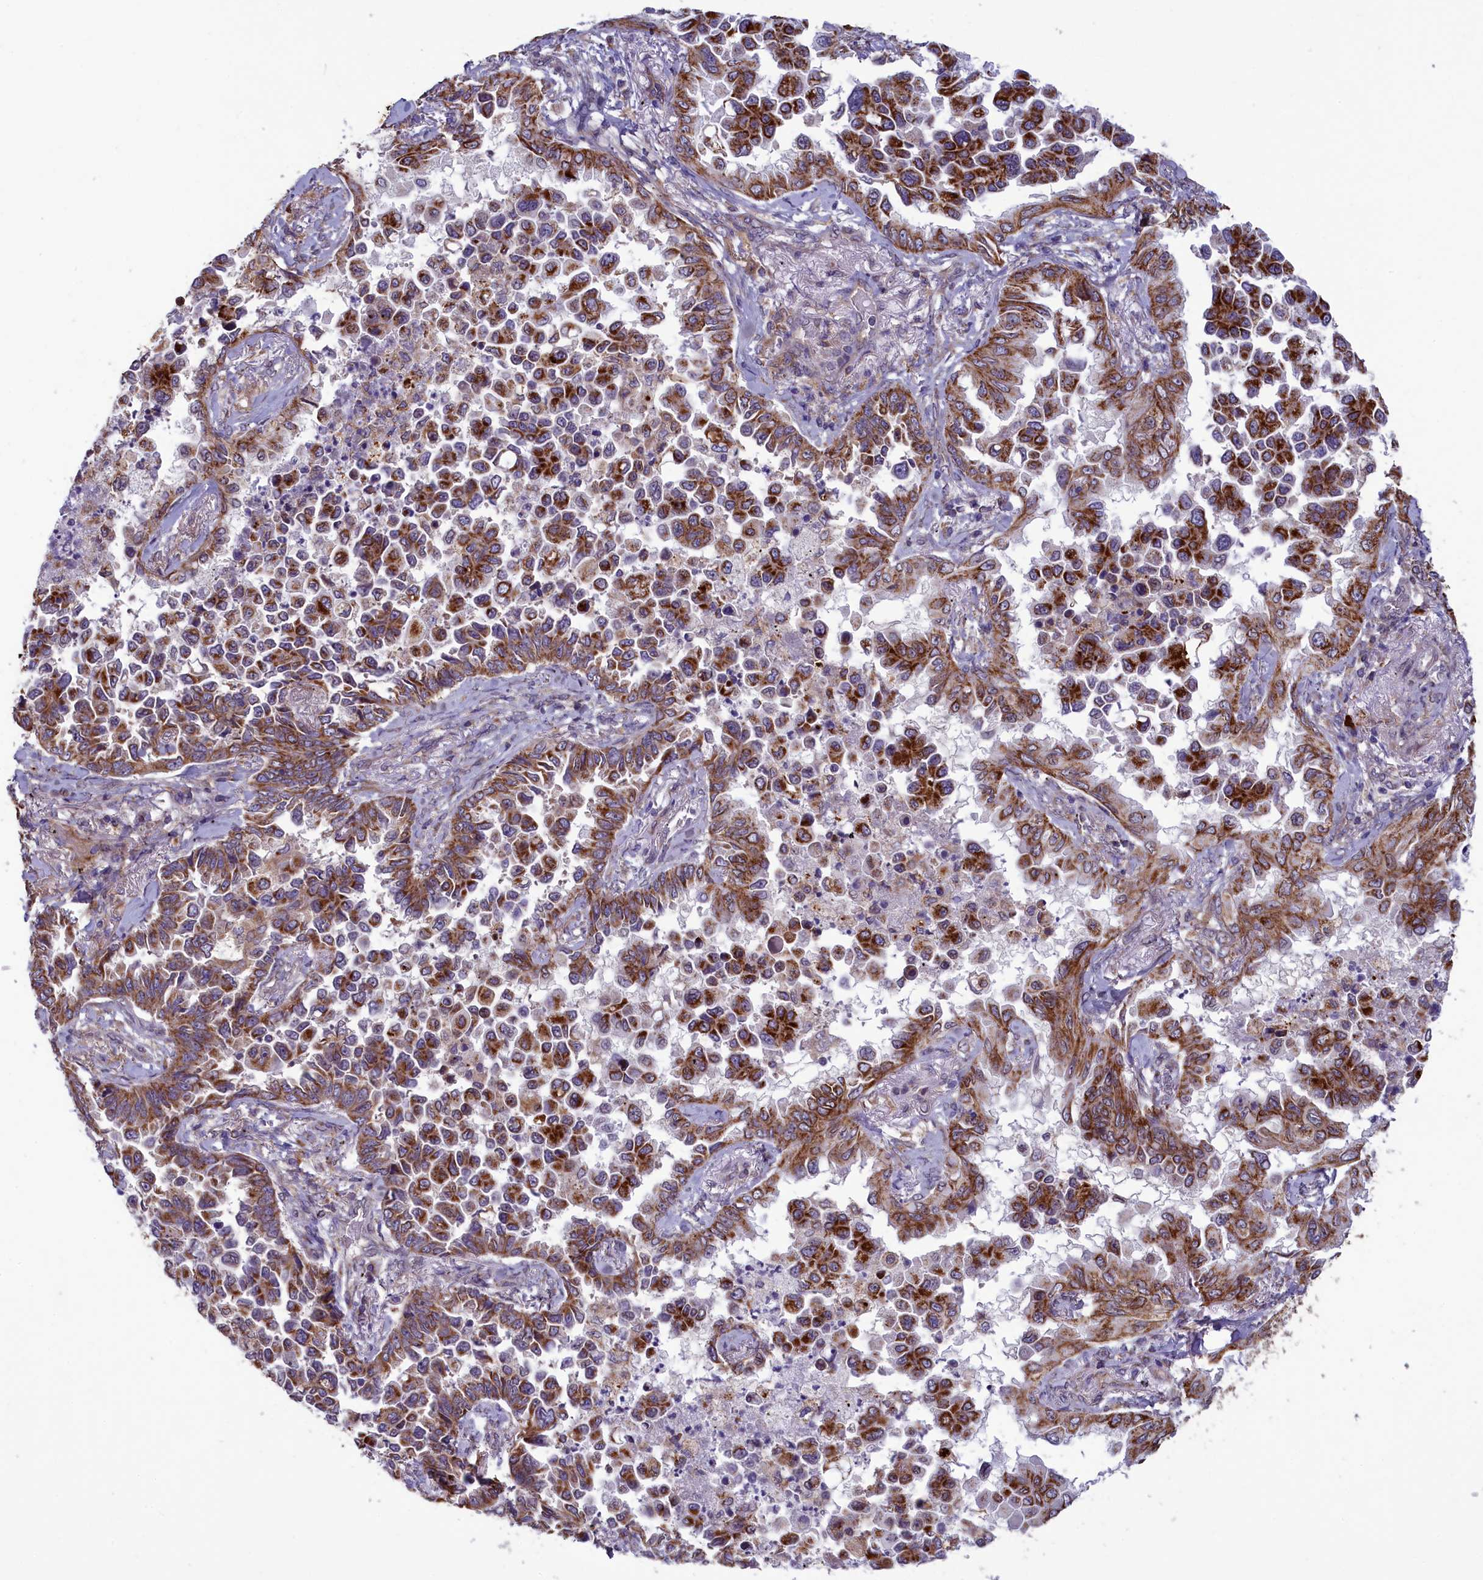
{"staining": {"intensity": "strong", "quantity": ">75%", "location": "cytoplasmic/membranous"}, "tissue": "lung cancer", "cell_type": "Tumor cells", "image_type": "cancer", "snomed": [{"axis": "morphology", "description": "Adenocarcinoma, NOS"}, {"axis": "topography", "description": "Lung"}], "caption": "Protein staining of lung adenocarcinoma tissue reveals strong cytoplasmic/membranous expression in approximately >75% of tumor cells.", "gene": "ACAD8", "patient": {"sex": "female", "age": 67}}